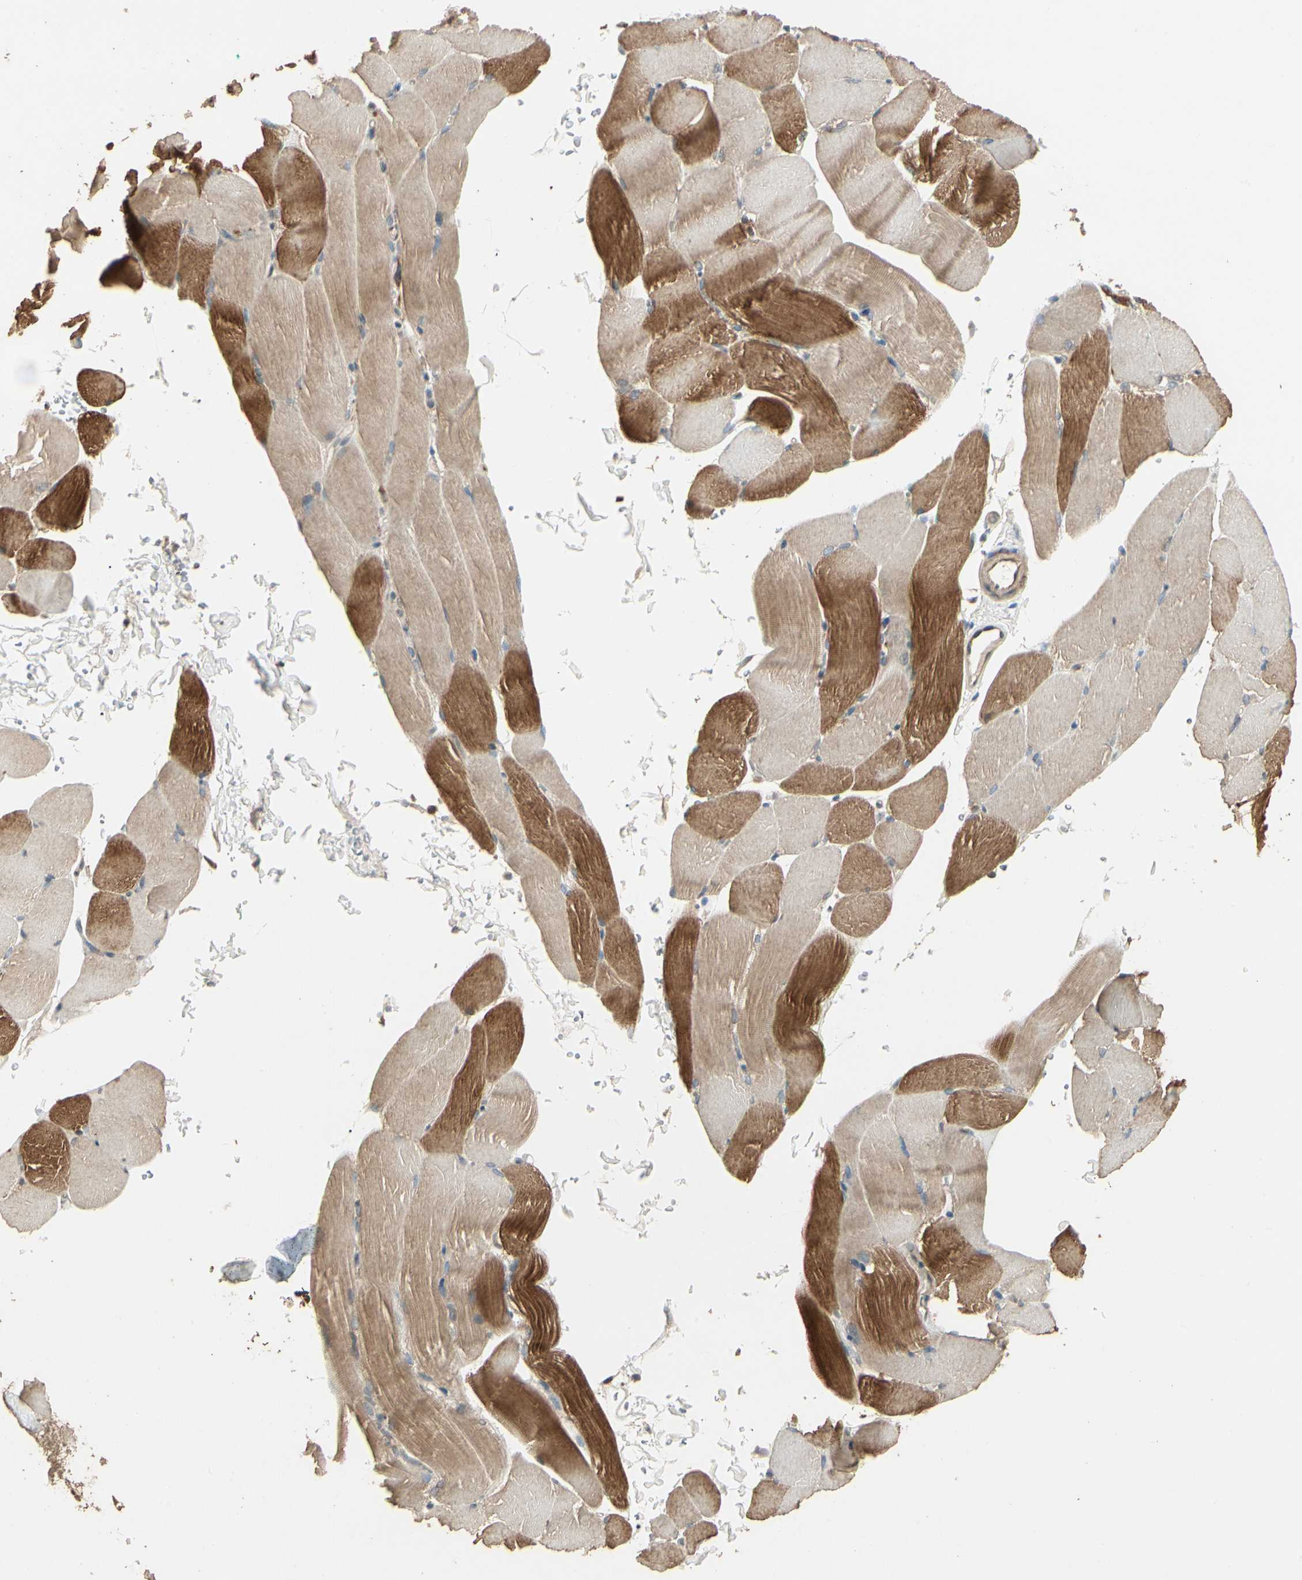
{"staining": {"intensity": "strong", "quantity": "25%-75%", "location": "cytoplasmic/membranous"}, "tissue": "skeletal muscle", "cell_type": "Myocytes", "image_type": "normal", "snomed": [{"axis": "morphology", "description": "Normal tissue, NOS"}, {"axis": "topography", "description": "Skeletal muscle"}, {"axis": "topography", "description": "Parathyroid gland"}], "caption": "Immunohistochemistry (IHC) micrograph of unremarkable human skeletal muscle stained for a protein (brown), which demonstrates high levels of strong cytoplasmic/membranous expression in about 25%-75% of myocytes.", "gene": "CCT7", "patient": {"sex": "female", "age": 37}}